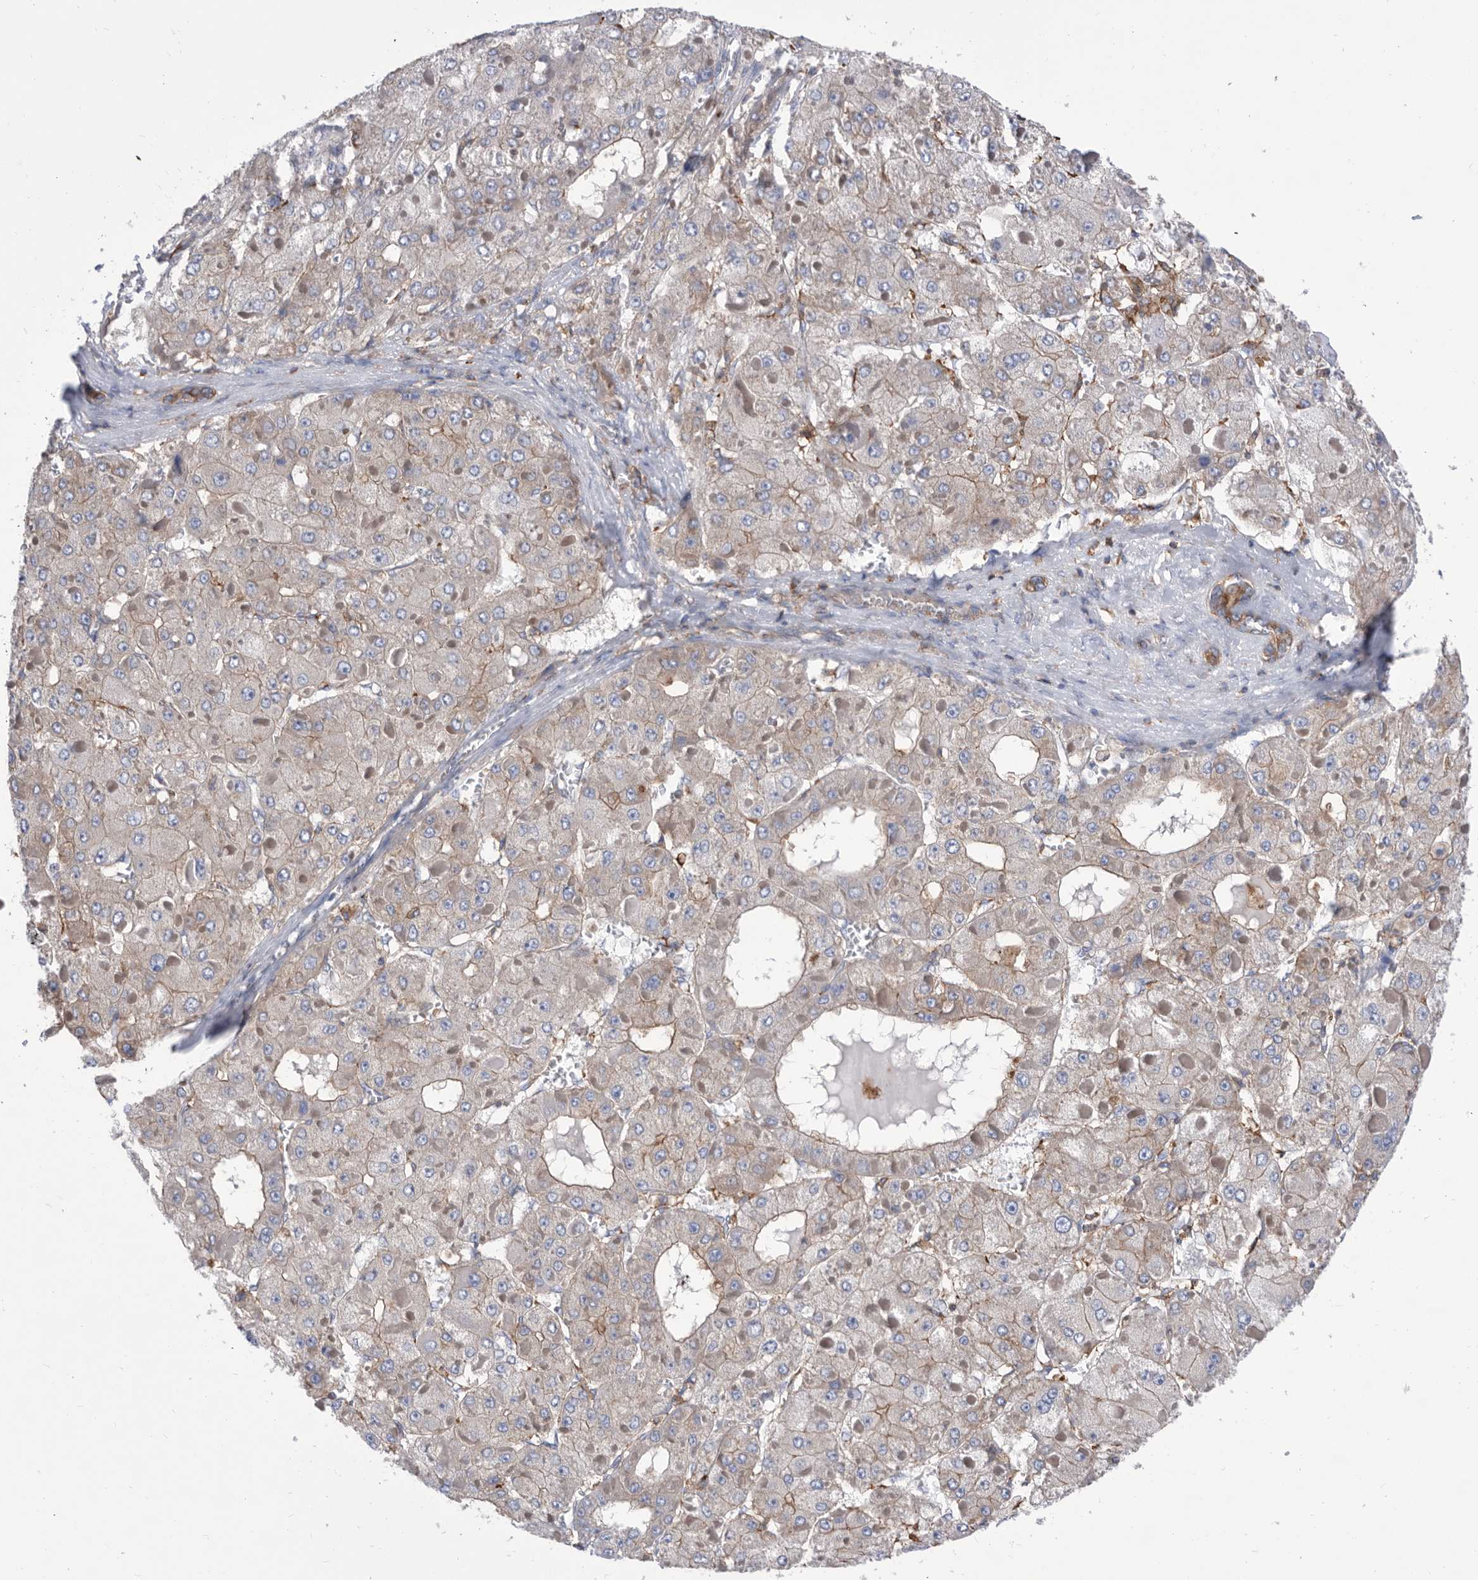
{"staining": {"intensity": "negative", "quantity": "none", "location": "none"}, "tissue": "liver cancer", "cell_type": "Tumor cells", "image_type": "cancer", "snomed": [{"axis": "morphology", "description": "Carcinoma, Hepatocellular, NOS"}, {"axis": "topography", "description": "Liver"}], "caption": "This image is of hepatocellular carcinoma (liver) stained with immunohistochemistry to label a protein in brown with the nuclei are counter-stained blue. There is no positivity in tumor cells.", "gene": "SMG7", "patient": {"sex": "female", "age": 73}}